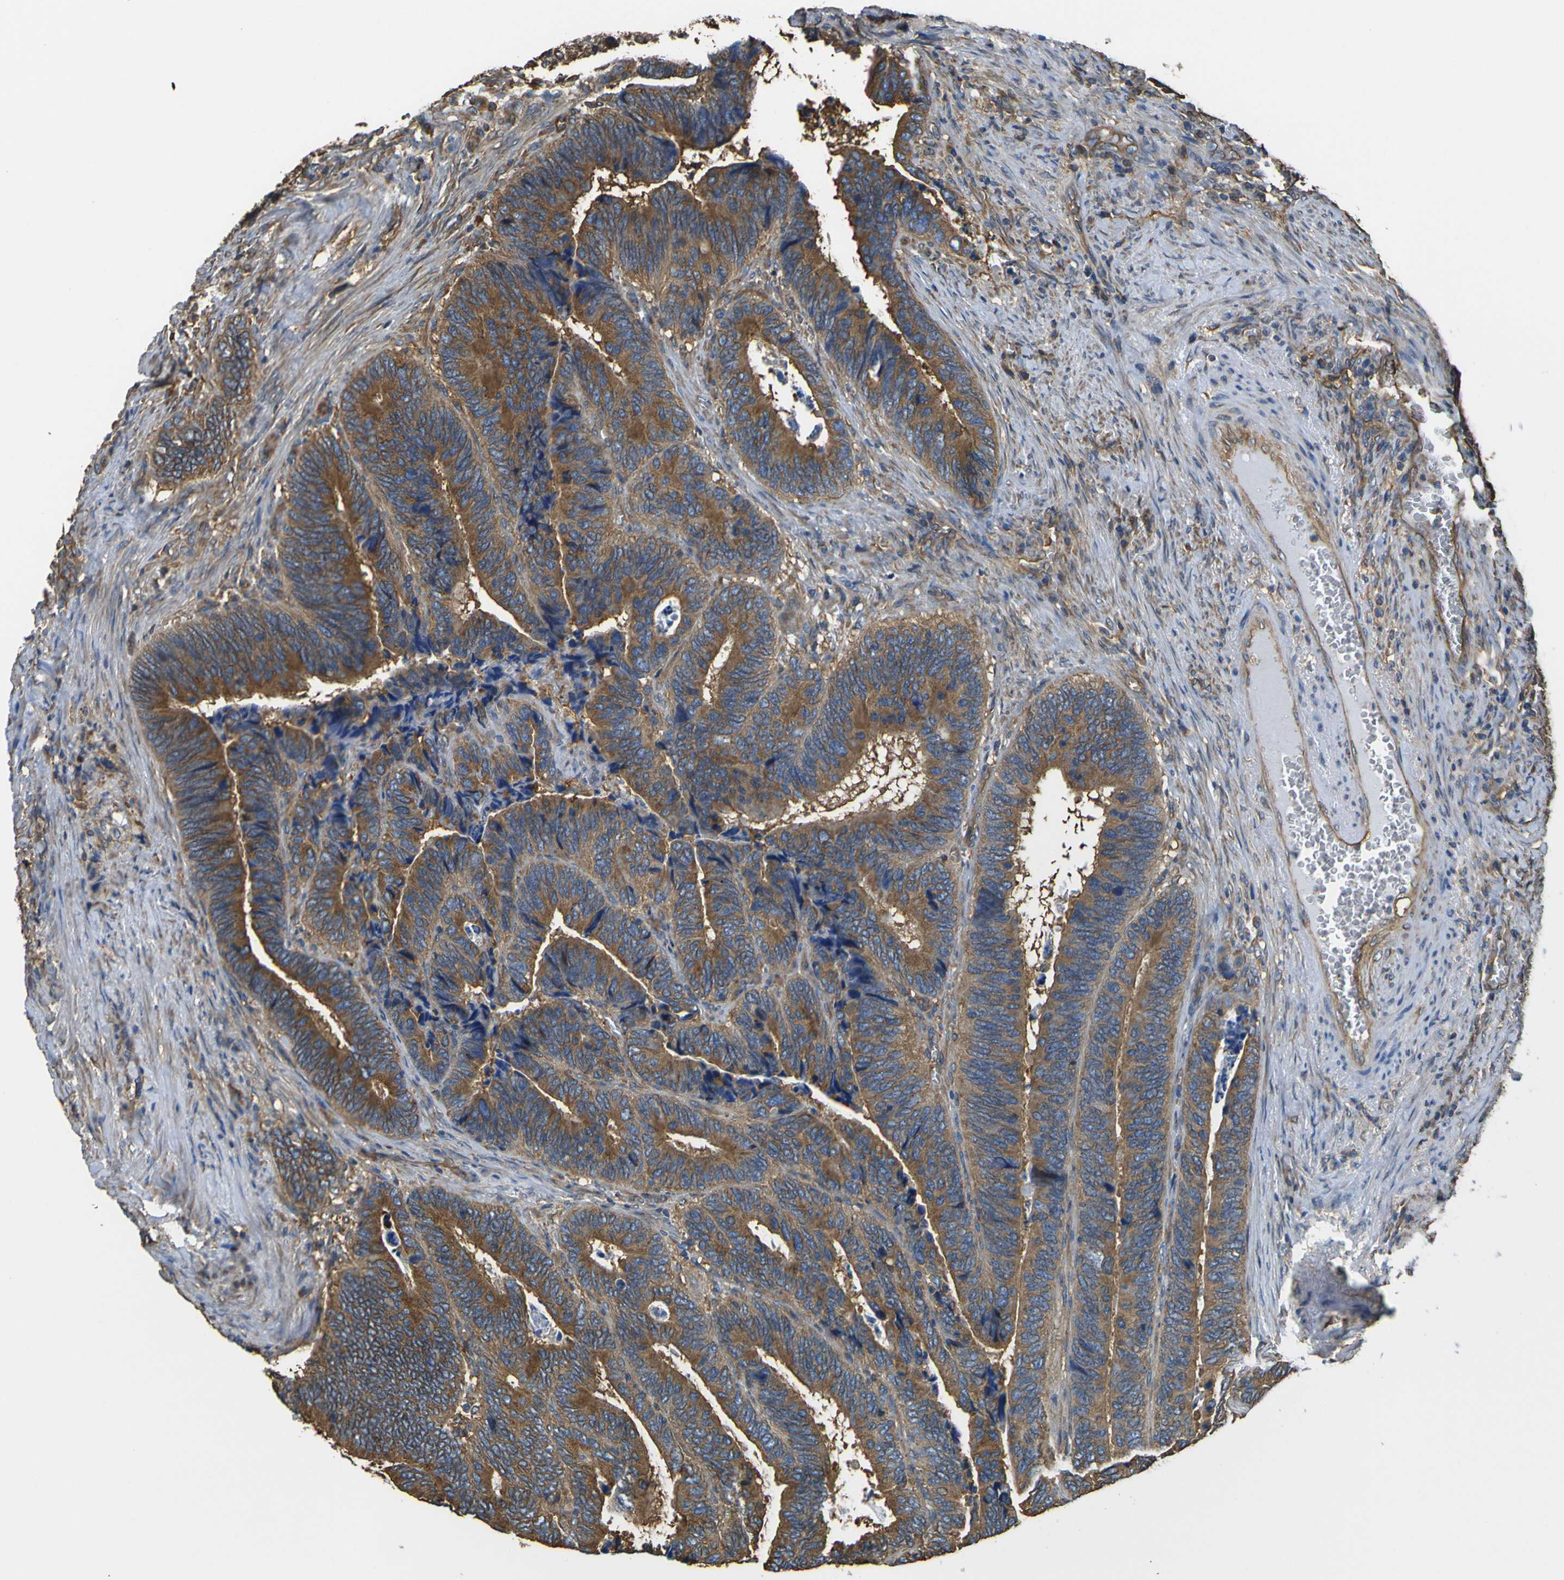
{"staining": {"intensity": "strong", "quantity": ">75%", "location": "cytoplasmic/membranous"}, "tissue": "colorectal cancer", "cell_type": "Tumor cells", "image_type": "cancer", "snomed": [{"axis": "morphology", "description": "Adenocarcinoma, NOS"}, {"axis": "topography", "description": "Colon"}], "caption": "Colorectal cancer was stained to show a protein in brown. There is high levels of strong cytoplasmic/membranous staining in approximately >75% of tumor cells.", "gene": "TUBB", "patient": {"sex": "male", "age": 72}}